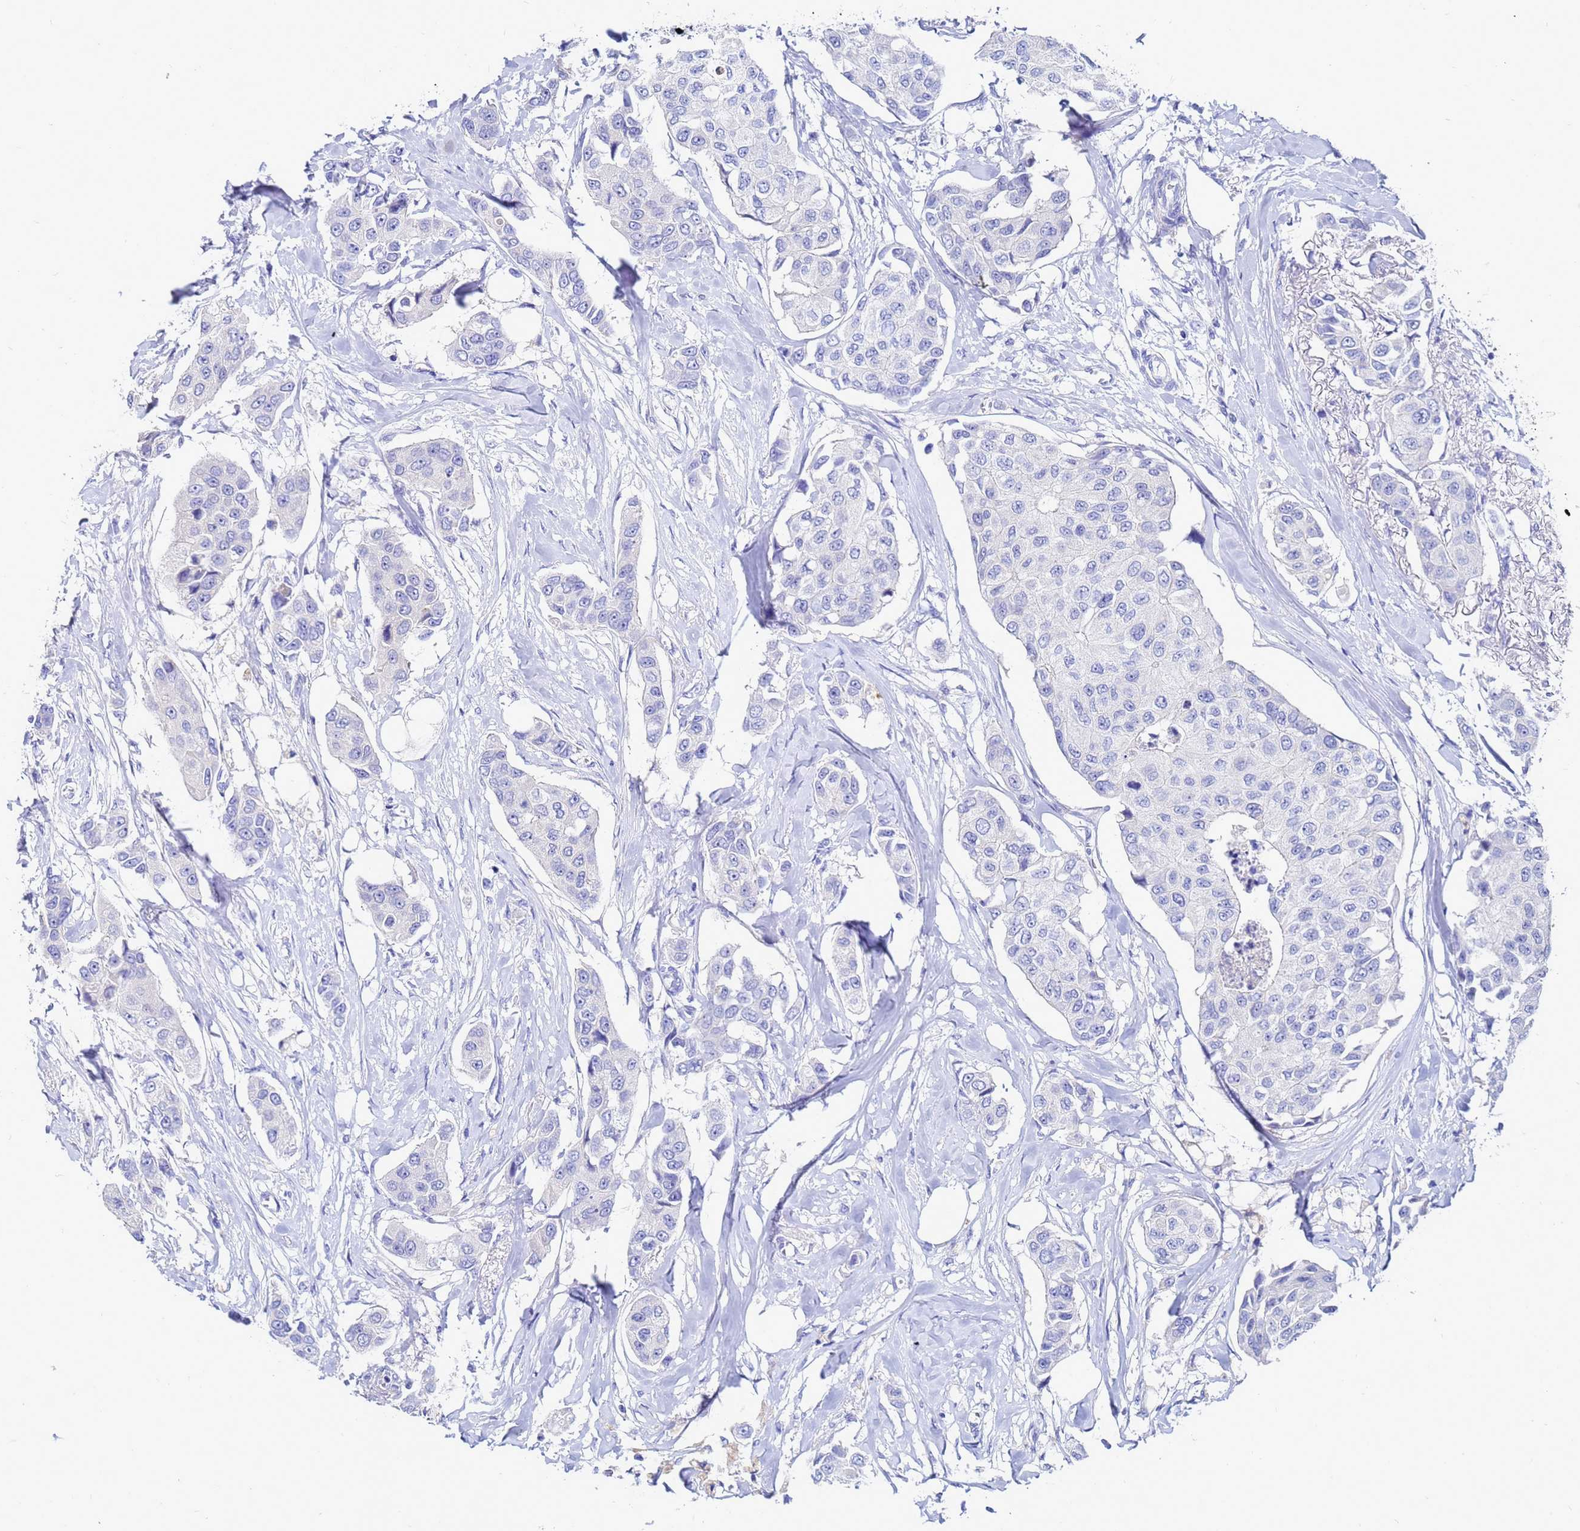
{"staining": {"intensity": "negative", "quantity": "none", "location": "none"}, "tissue": "breast cancer", "cell_type": "Tumor cells", "image_type": "cancer", "snomed": [{"axis": "morphology", "description": "Duct carcinoma"}, {"axis": "topography", "description": "Breast"}], "caption": "A photomicrograph of infiltrating ductal carcinoma (breast) stained for a protein demonstrates no brown staining in tumor cells.", "gene": "C2orf72", "patient": {"sex": "female", "age": 80}}